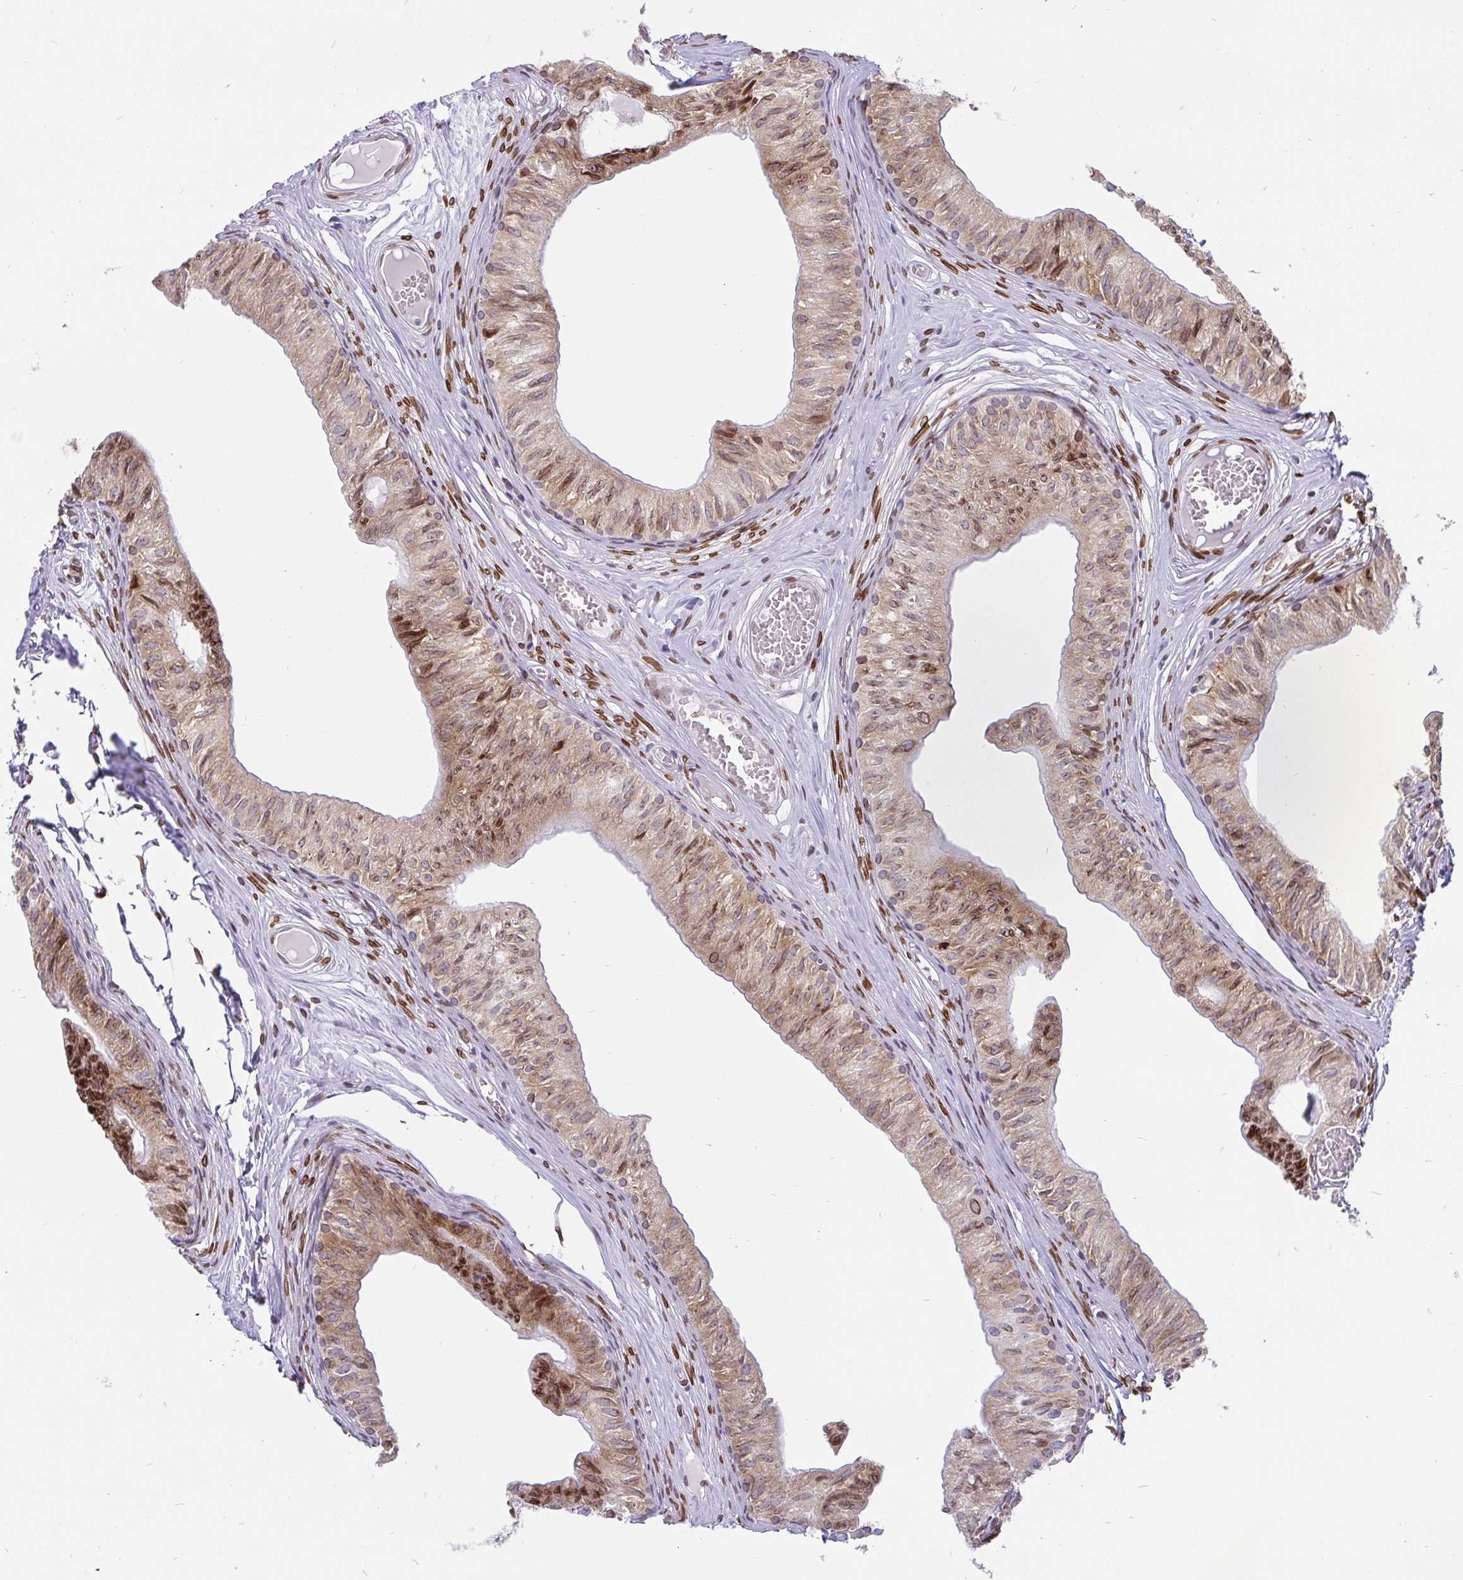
{"staining": {"intensity": "moderate", "quantity": ">75%", "location": "cytoplasmic/membranous,nuclear"}, "tissue": "epididymis", "cell_type": "Glandular cells", "image_type": "normal", "snomed": [{"axis": "morphology", "description": "Normal tissue, NOS"}, {"axis": "topography", "description": "Epididymis"}], "caption": "A micrograph of epididymis stained for a protein reveals moderate cytoplasmic/membranous,nuclear brown staining in glandular cells.", "gene": "EMD", "patient": {"sex": "male", "age": 25}}